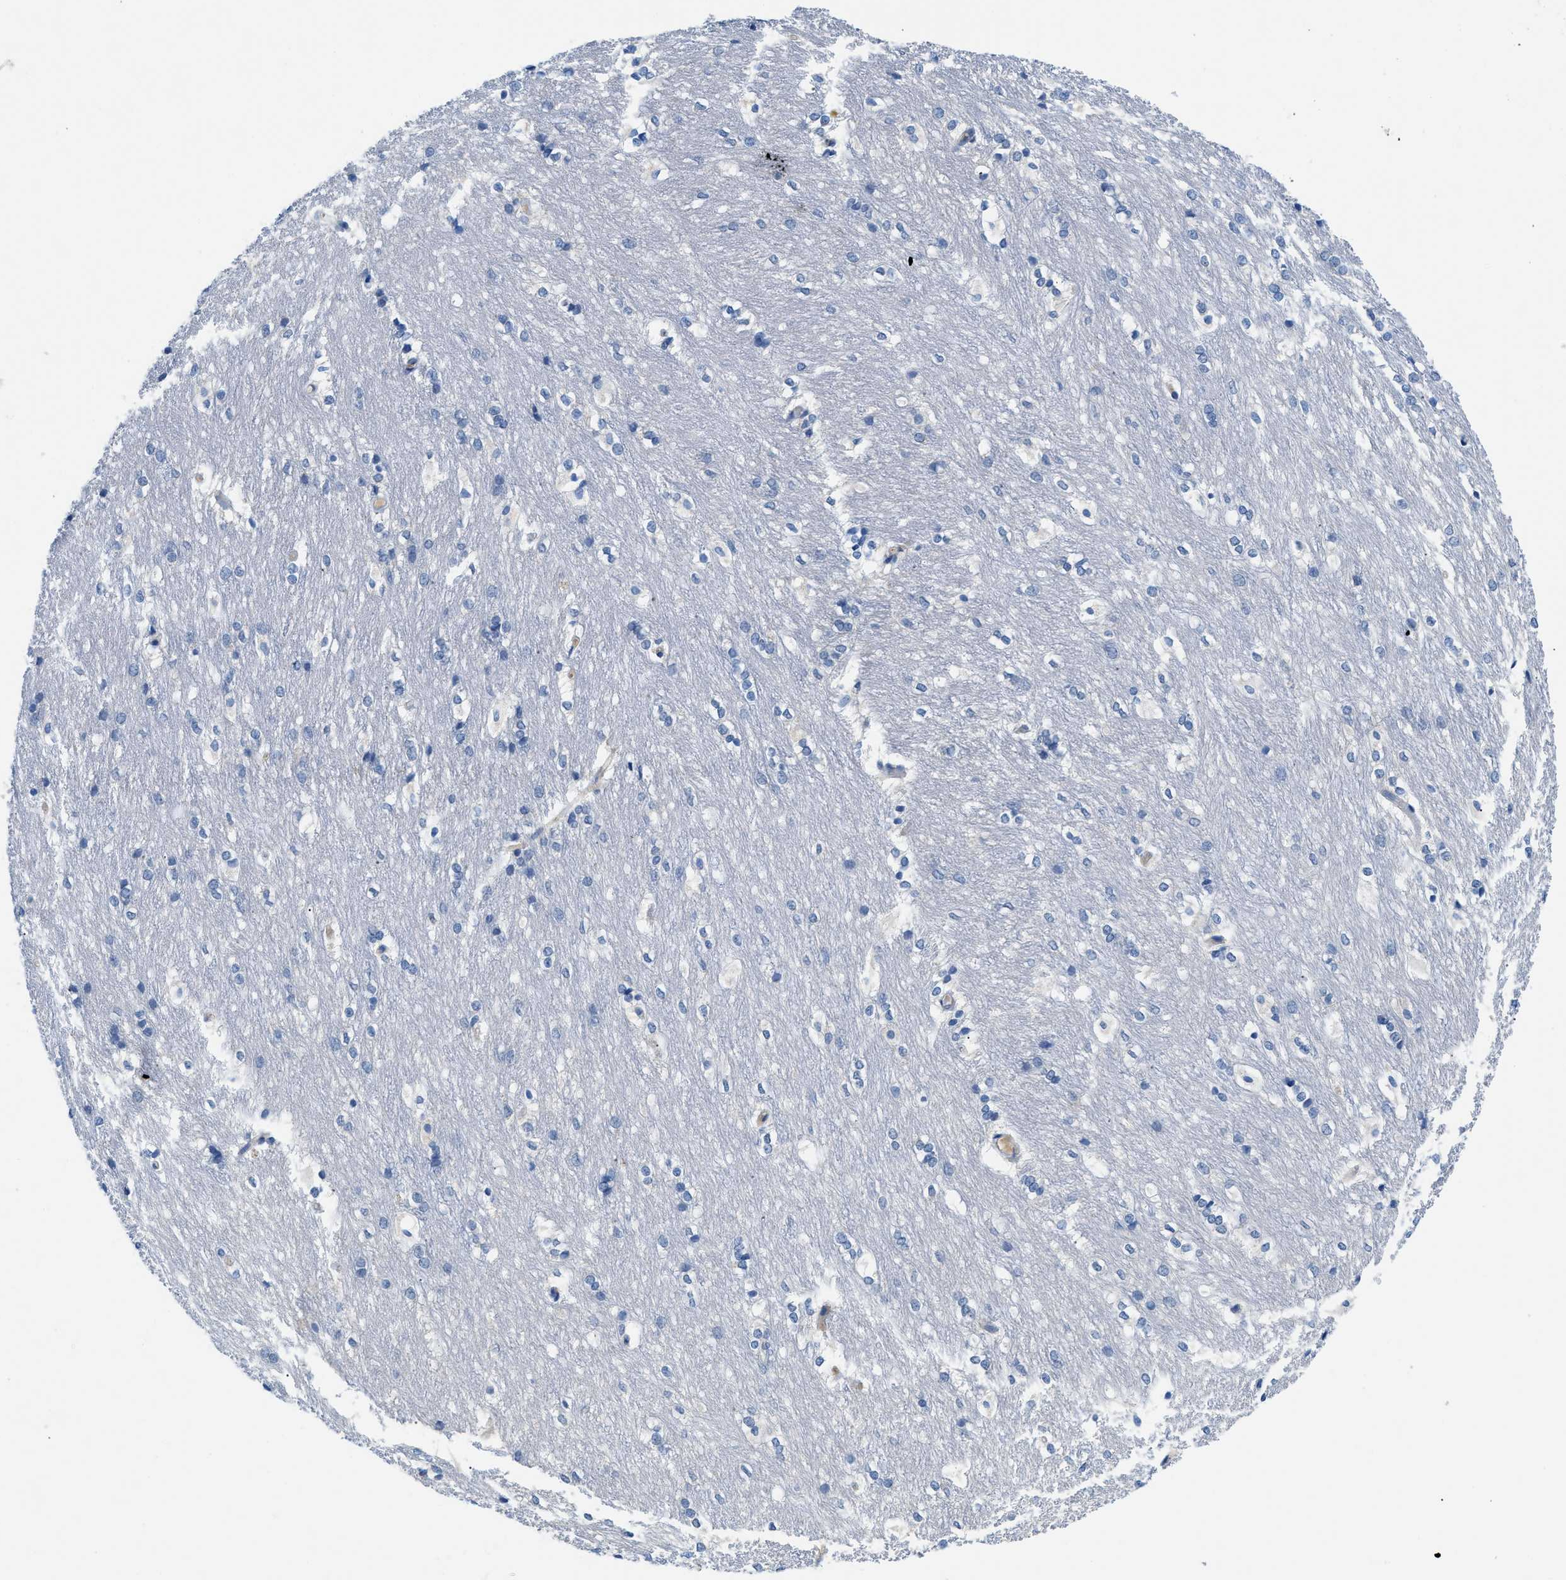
{"staining": {"intensity": "negative", "quantity": "none", "location": "none"}, "tissue": "caudate", "cell_type": "Glial cells", "image_type": "normal", "snomed": [{"axis": "morphology", "description": "Normal tissue, NOS"}, {"axis": "topography", "description": "Lateral ventricle wall"}], "caption": "Immunohistochemical staining of benign caudate displays no significant staining in glial cells.", "gene": "SLC10A6", "patient": {"sex": "female", "age": 19}}